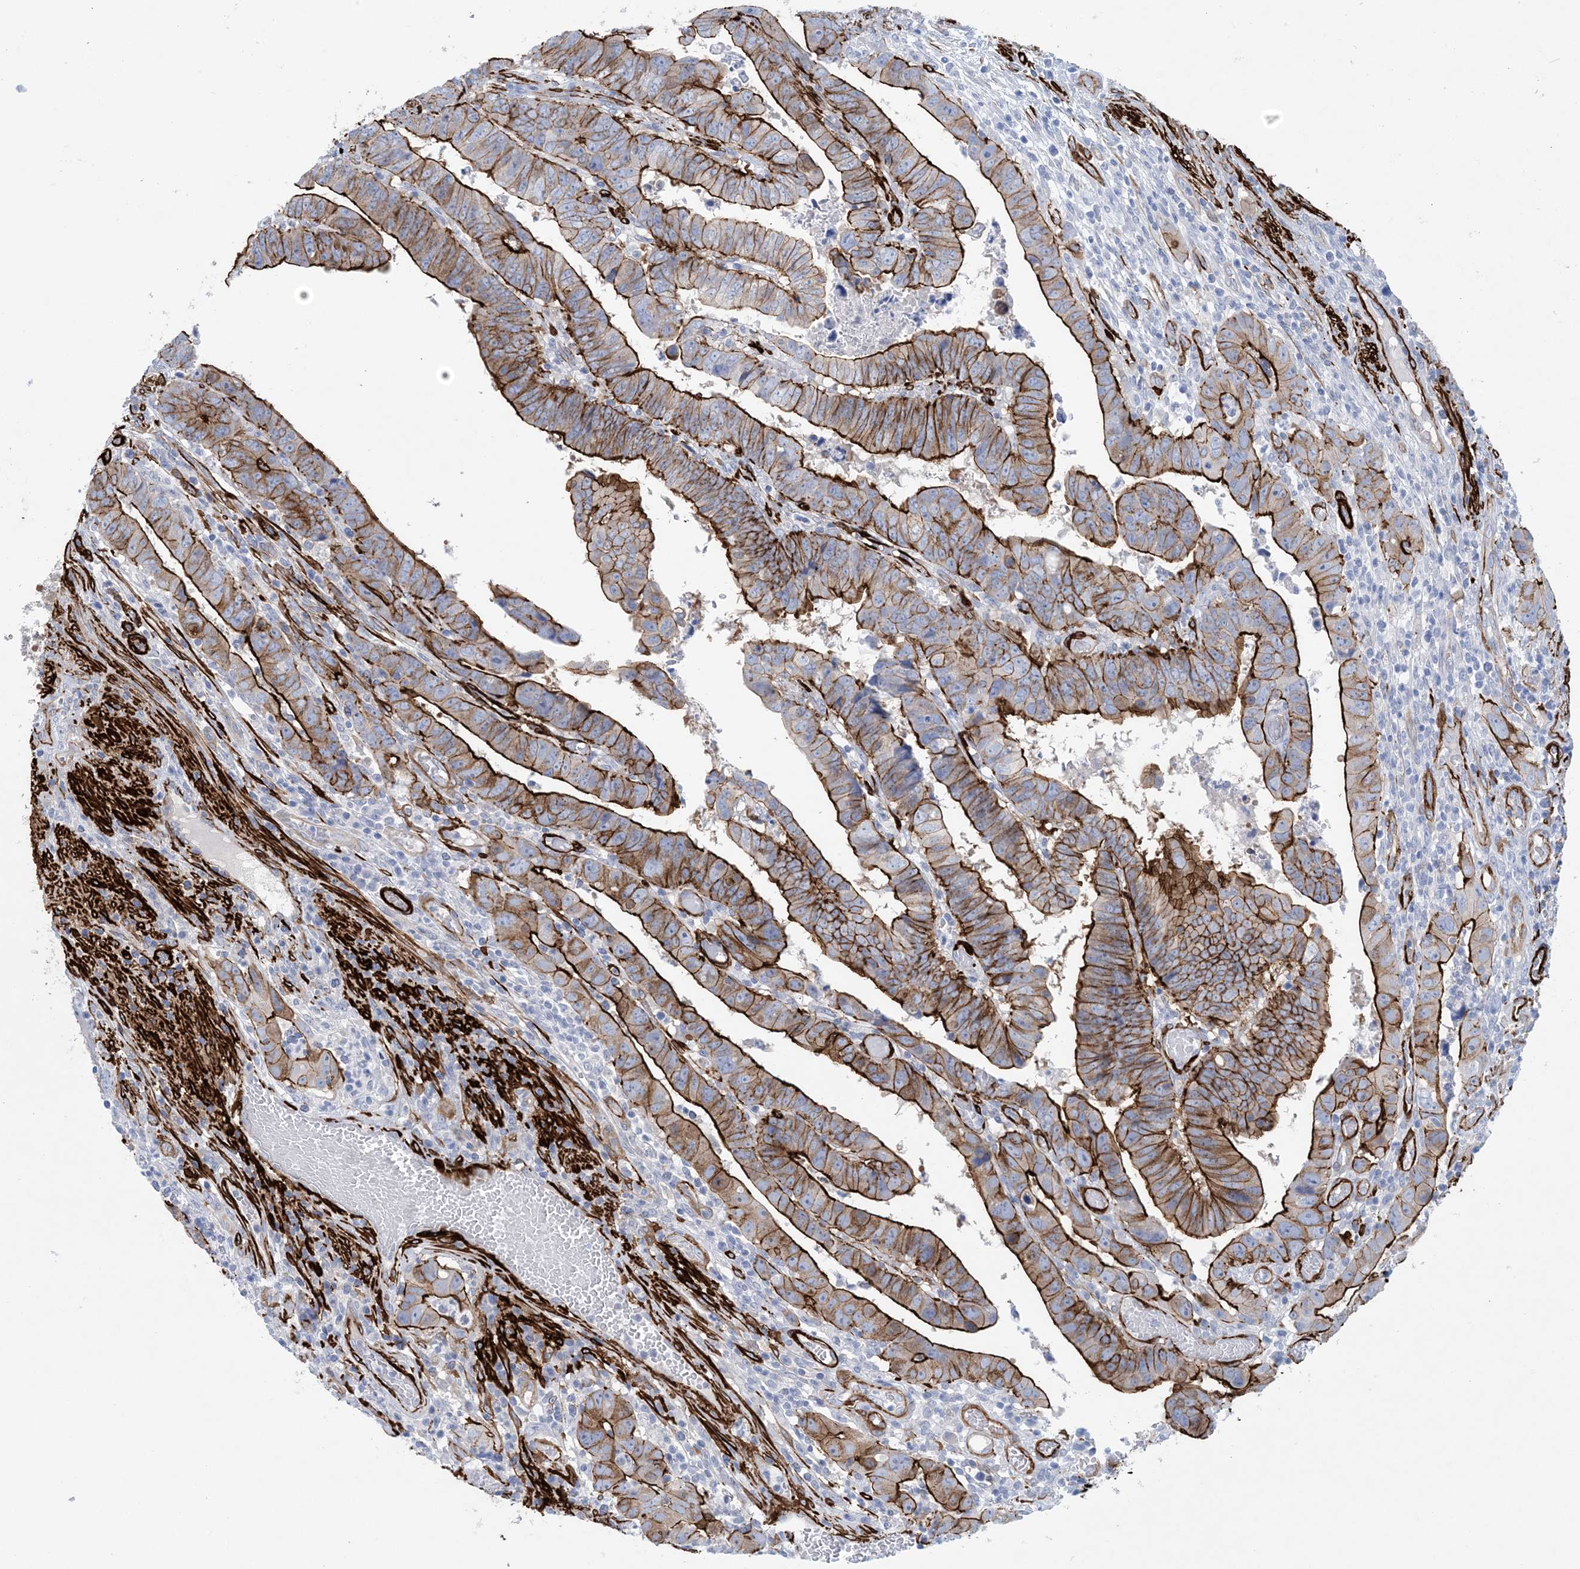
{"staining": {"intensity": "strong", "quantity": "25%-75%", "location": "cytoplasmic/membranous"}, "tissue": "colorectal cancer", "cell_type": "Tumor cells", "image_type": "cancer", "snomed": [{"axis": "morphology", "description": "Normal tissue, NOS"}, {"axis": "morphology", "description": "Adenocarcinoma, NOS"}, {"axis": "topography", "description": "Rectum"}], "caption": "IHC photomicrograph of neoplastic tissue: human colorectal cancer (adenocarcinoma) stained using IHC displays high levels of strong protein expression localized specifically in the cytoplasmic/membranous of tumor cells, appearing as a cytoplasmic/membranous brown color.", "gene": "SHANK1", "patient": {"sex": "female", "age": 65}}